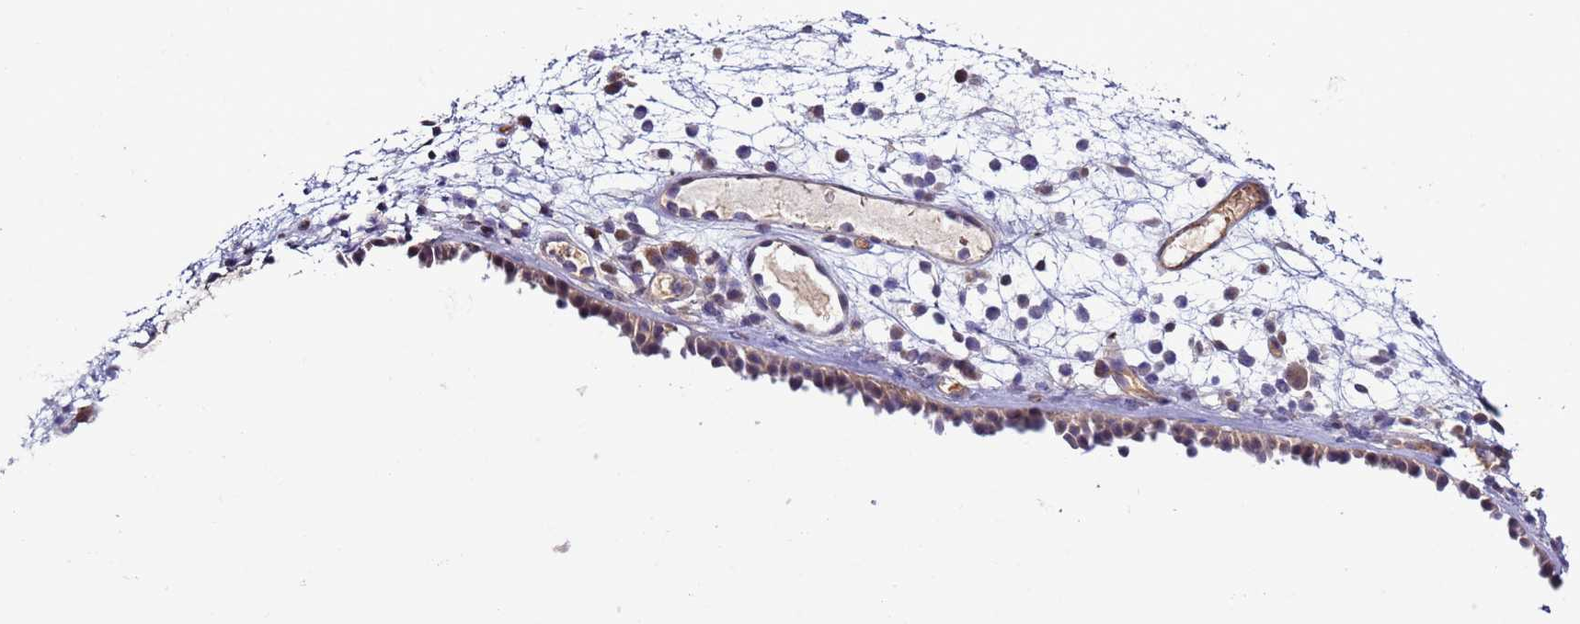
{"staining": {"intensity": "moderate", "quantity": ">75%", "location": "cytoplasmic/membranous,nuclear"}, "tissue": "nasopharynx", "cell_type": "Respiratory epithelial cells", "image_type": "normal", "snomed": [{"axis": "morphology", "description": "Normal tissue, NOS"}, {"axis": "morphology", "description": "Inflammation, NOS"}, {"axis": "morphology", "description": "Malignant melanoma, Metastatic site"}, {"axis": "topography", "description": "Nasopharynx"}], "caption": "Immunohistochemistry of benign human nasopharynx demonstrates medium levels of moderate cytoplasmic/membranous,nuclear positivity in approximately >75% of respiratory epithelial cells.", "gene": "DDI2", "patient": {"sex": "male", "age": 70}}